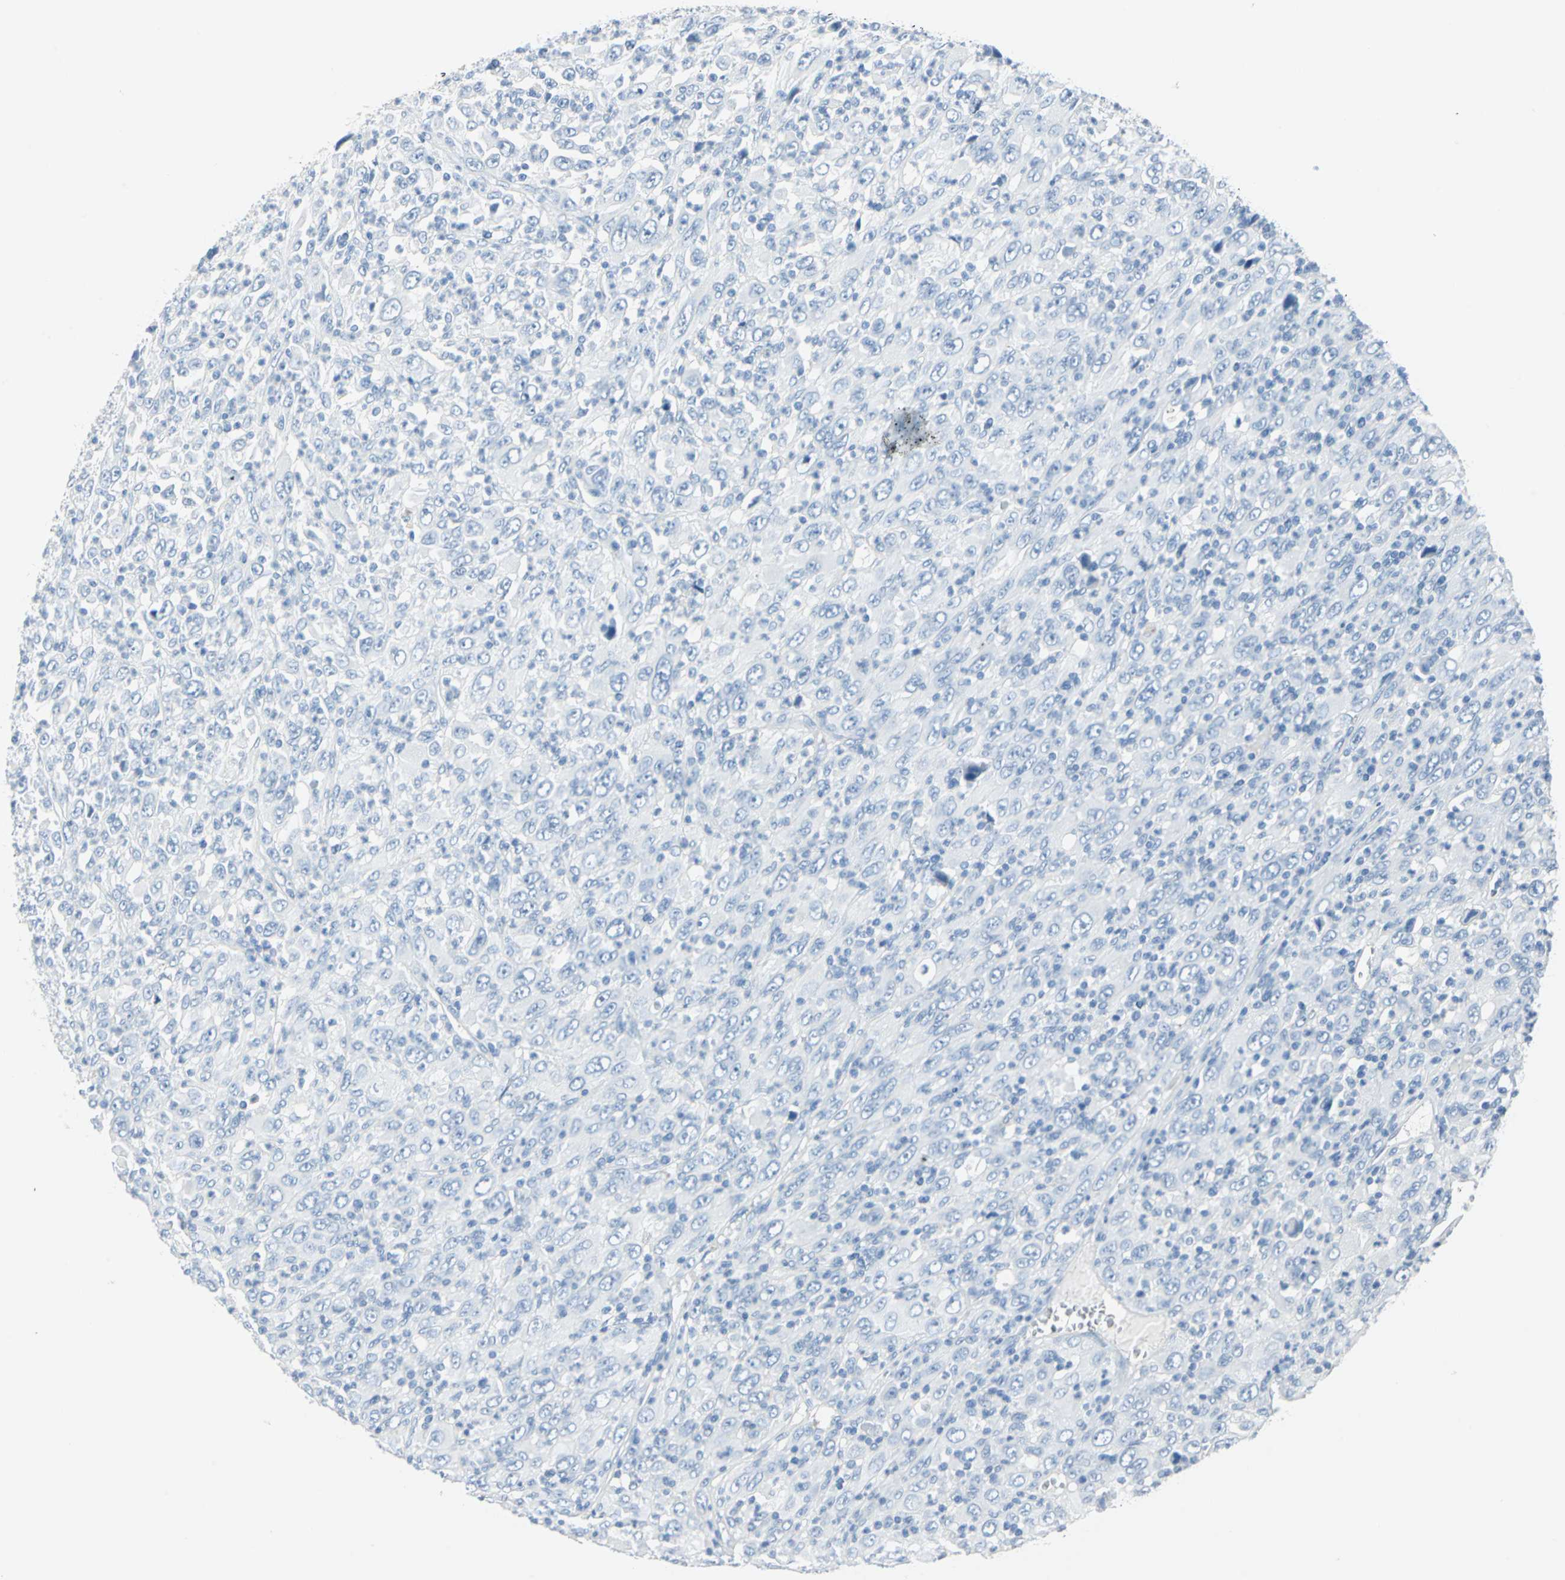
{"staining": {"intensity": "negative", "quantity": "none", "location": "none"}, "tissue": "melanoma", "cell_type": "Tumor cells", "image_type": "cancer", "snomed": [{"axis": "morphology", "description": "Malignant melanoma, Metastatic site"}, {"axis": "topography", "description": "Skin"}], "caption": "Tumor cells show no significant expression in melanoma.", "gene": "SFN", "patient": {"sex": "female", "age": 56}}